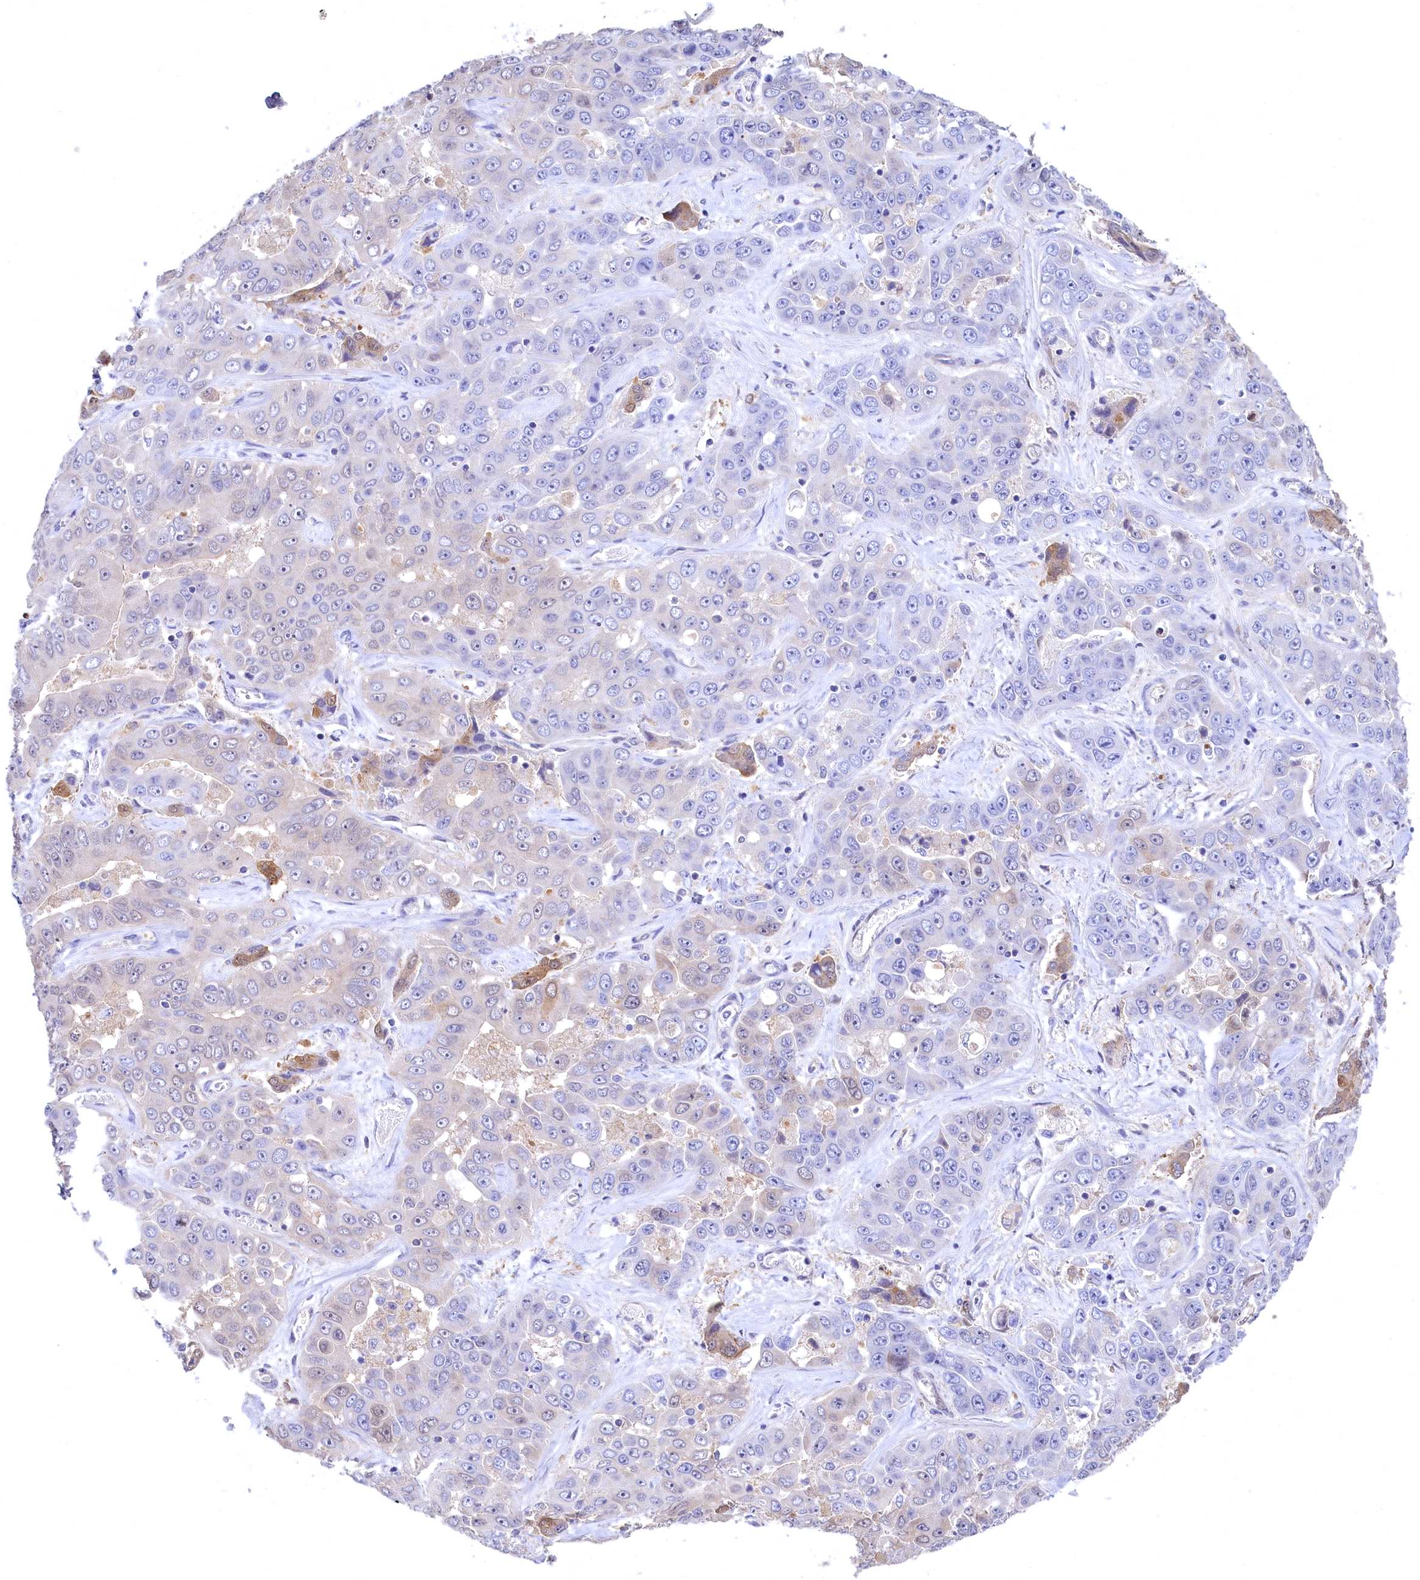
{"staining": {"intensity": "negative", "quantity": "none", "location": "none"}, "tissue": "liver cancer", "cell_type": "Tumor cells", "image_type": "cancer", "snomed": [{"axis": "morphology", "description": "Cholangiocarcinoma"}, {"axis": "topography", "description": "Liver"}], "caption": "IHC micrograph of neoplastic tissue: liver cancer stained with DAB reveals no significant protein expression in tumor cells.", "gene": "C11orf54", "patient": {"sex": "female", "age": 52}}